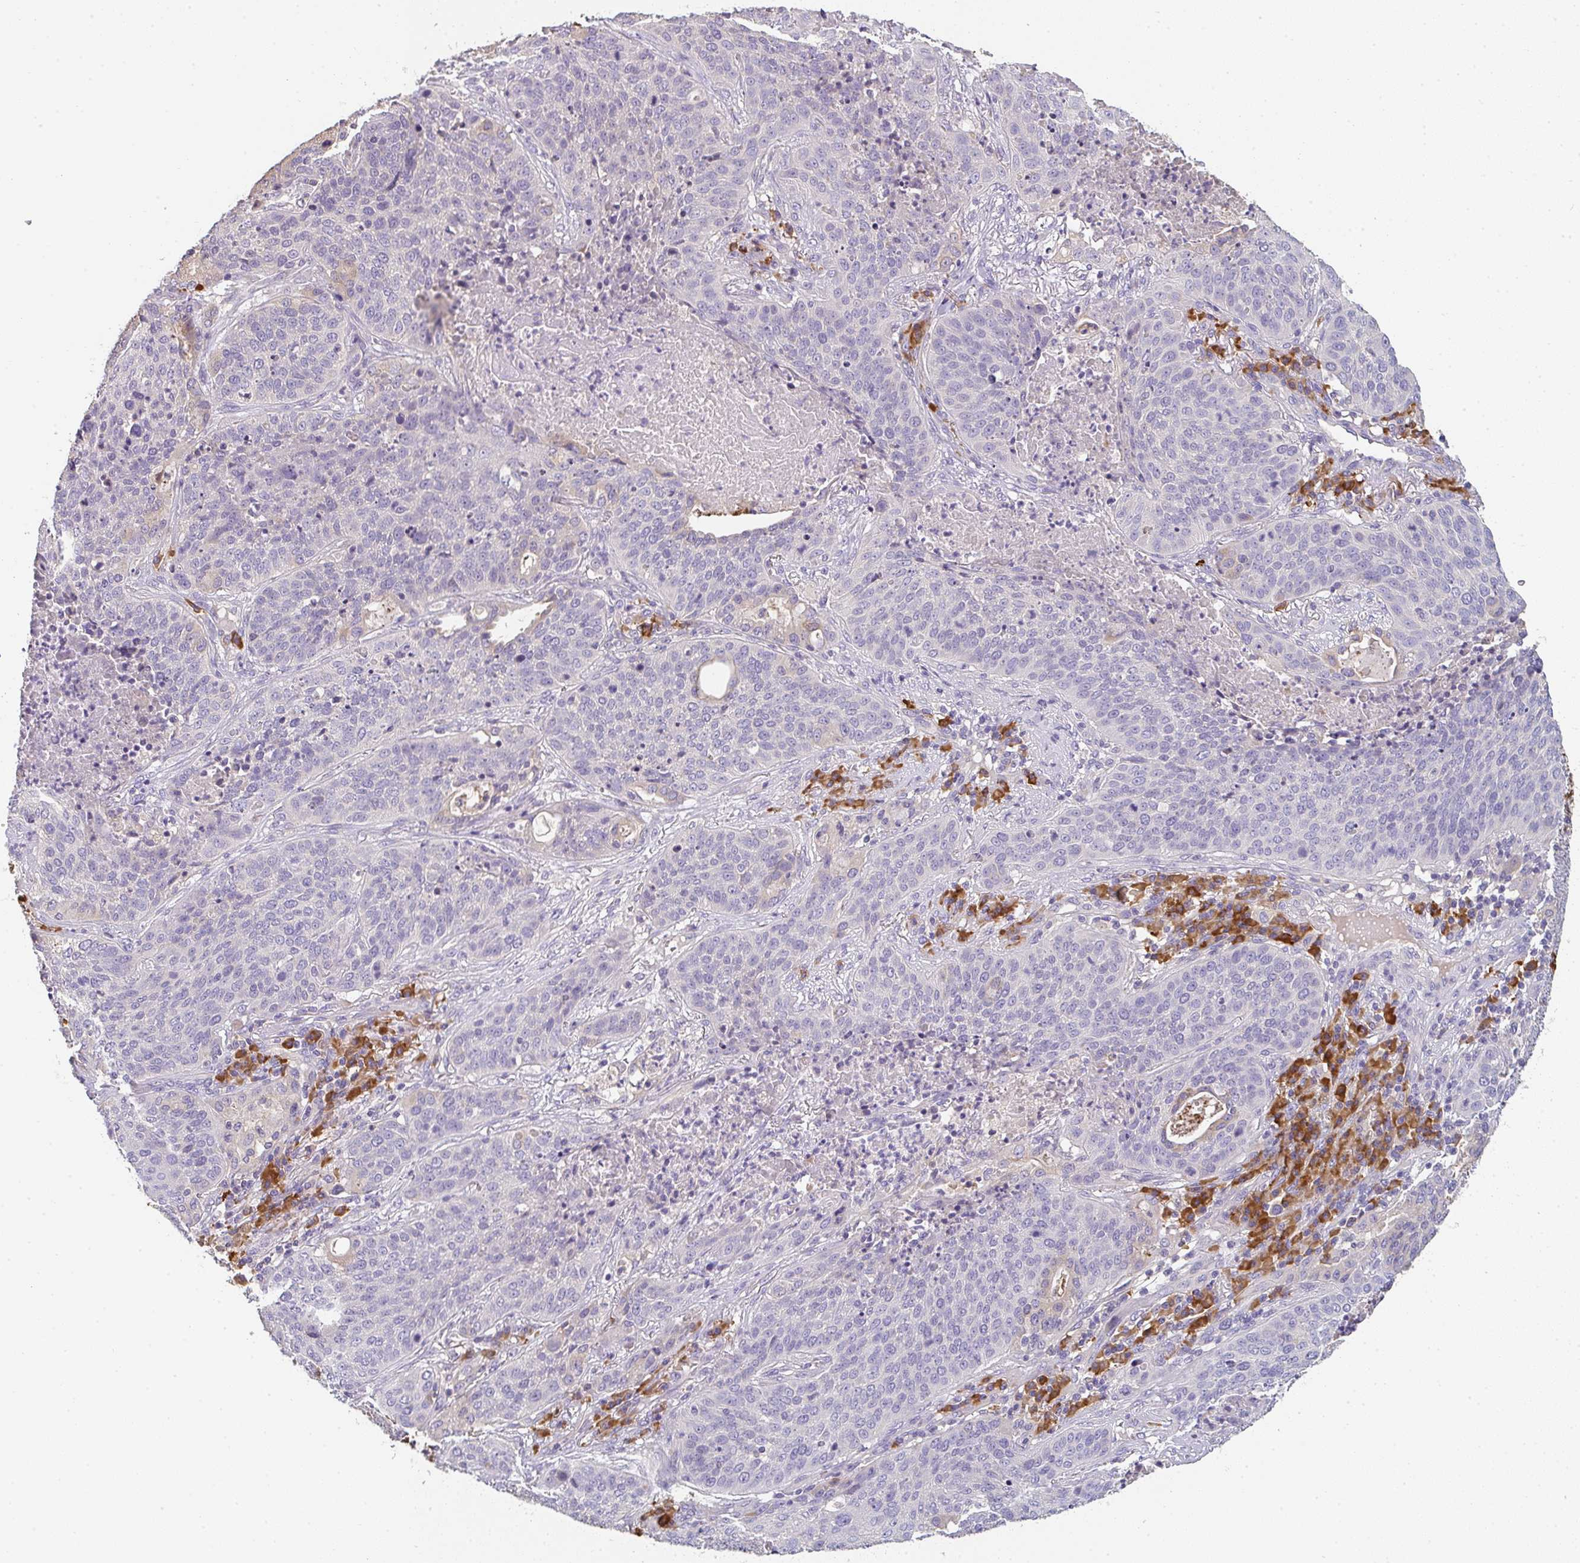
{"staining": {"intensity": "negative", "quantity": "none", "location": "none"}, "tissue": "lung cancer", "cell_type": "Tumor cells", "image_type": "cancer", "snomed": [{"axis": "morphology", "description": "Squamous cell carcinoma, NOS"}, {"axis": "topography", "description": "Lung"}], "caption": "Immunohistochemical staining of human lung squamous cell carcinoma displays no significant expression in tumor cells.", "gene": "ZNF215", "patient": {"sex": "male", "age": 63}}